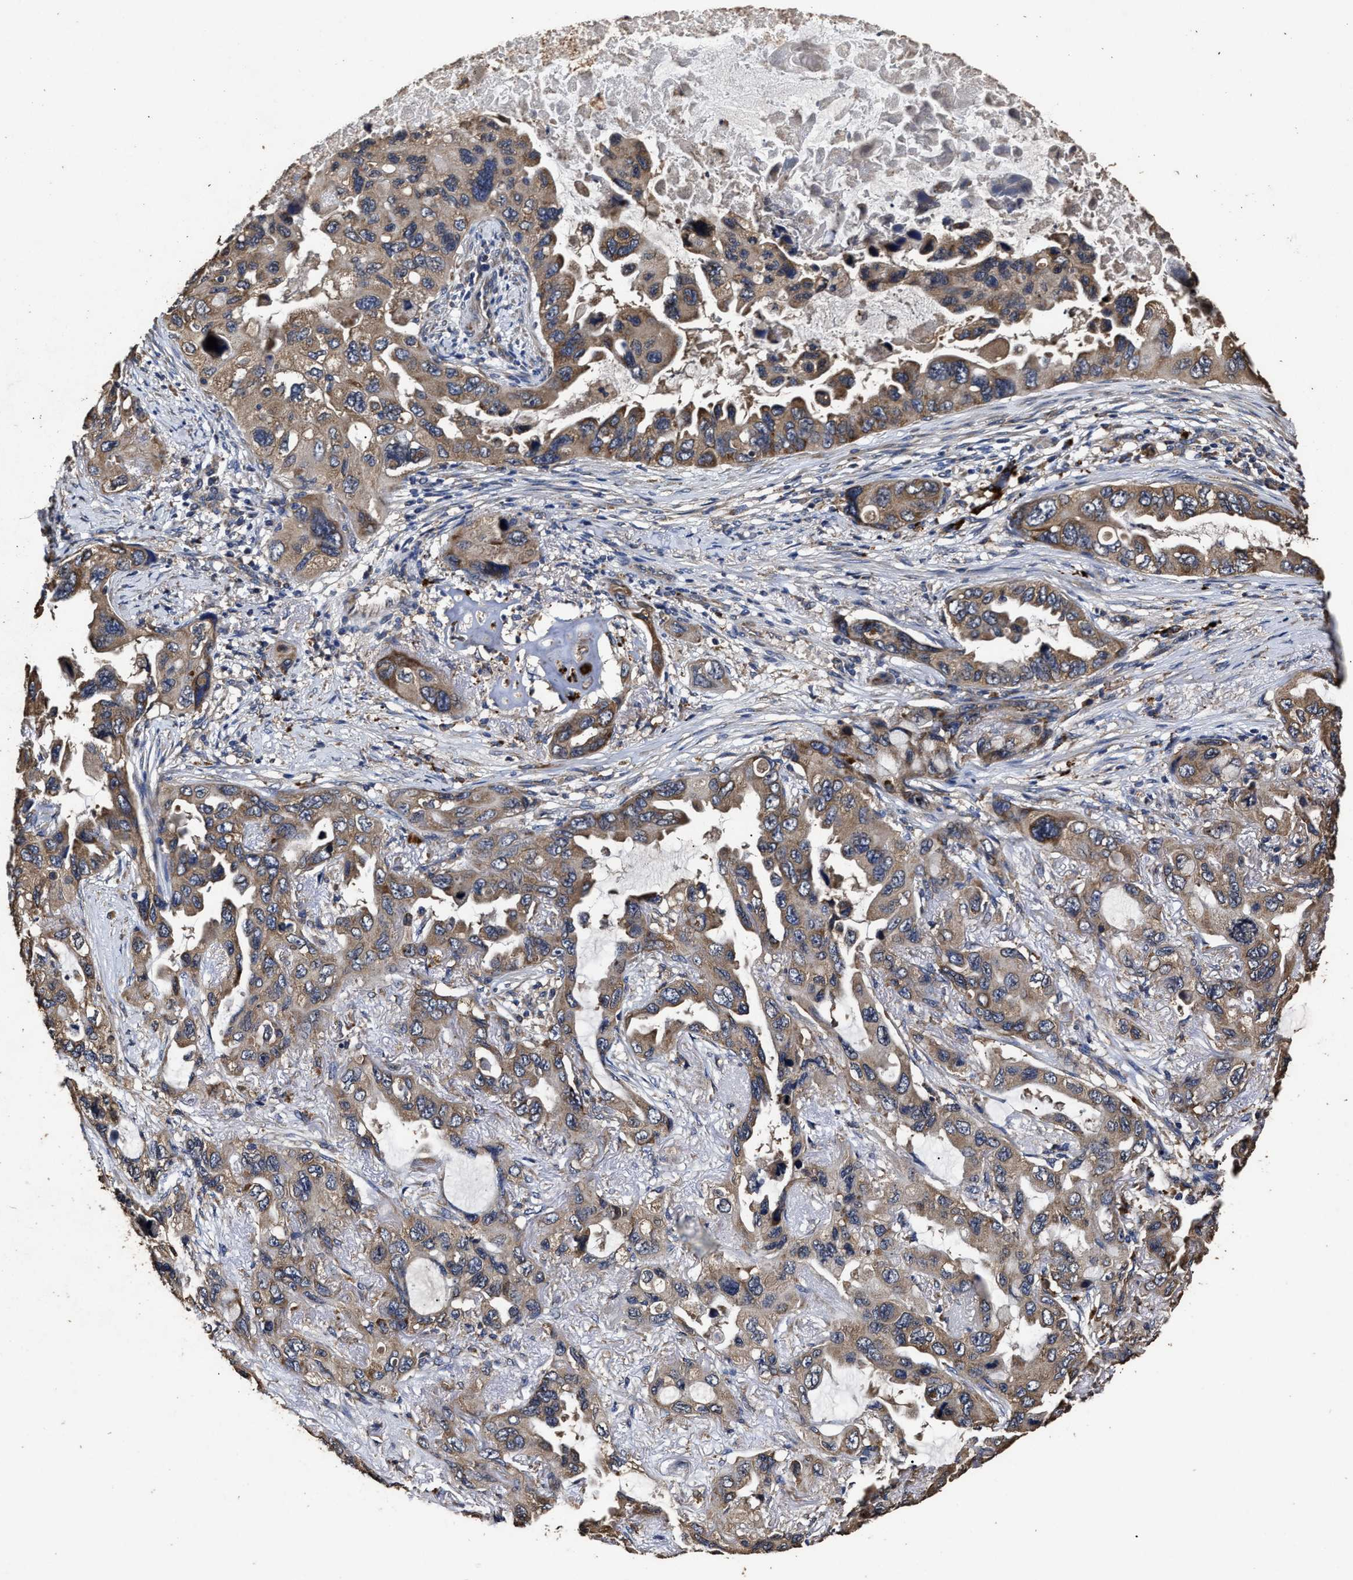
{"staining": {"intensity": "moderate", "quantity": ">75%", "location": "cytoplasmic/membranous"}, "tissue": "lung cancer", "cell_type": "Tumor cells", "image_type": "cancer", "snomed": [{"axis": "morphology", "description": "Squamous cell carcinoma, NOS"}, {"axis": "topography", "description": "Lung"}], "caption": "Brown immunohistochemical staining in human squamous cell carcinoma (lung) exhibits moderate cytoplasmic/membranous positivity in approximately >75% of tumor cells.", "gene": "PPM1K", "patient": {"sex": "female", "age": 73}}